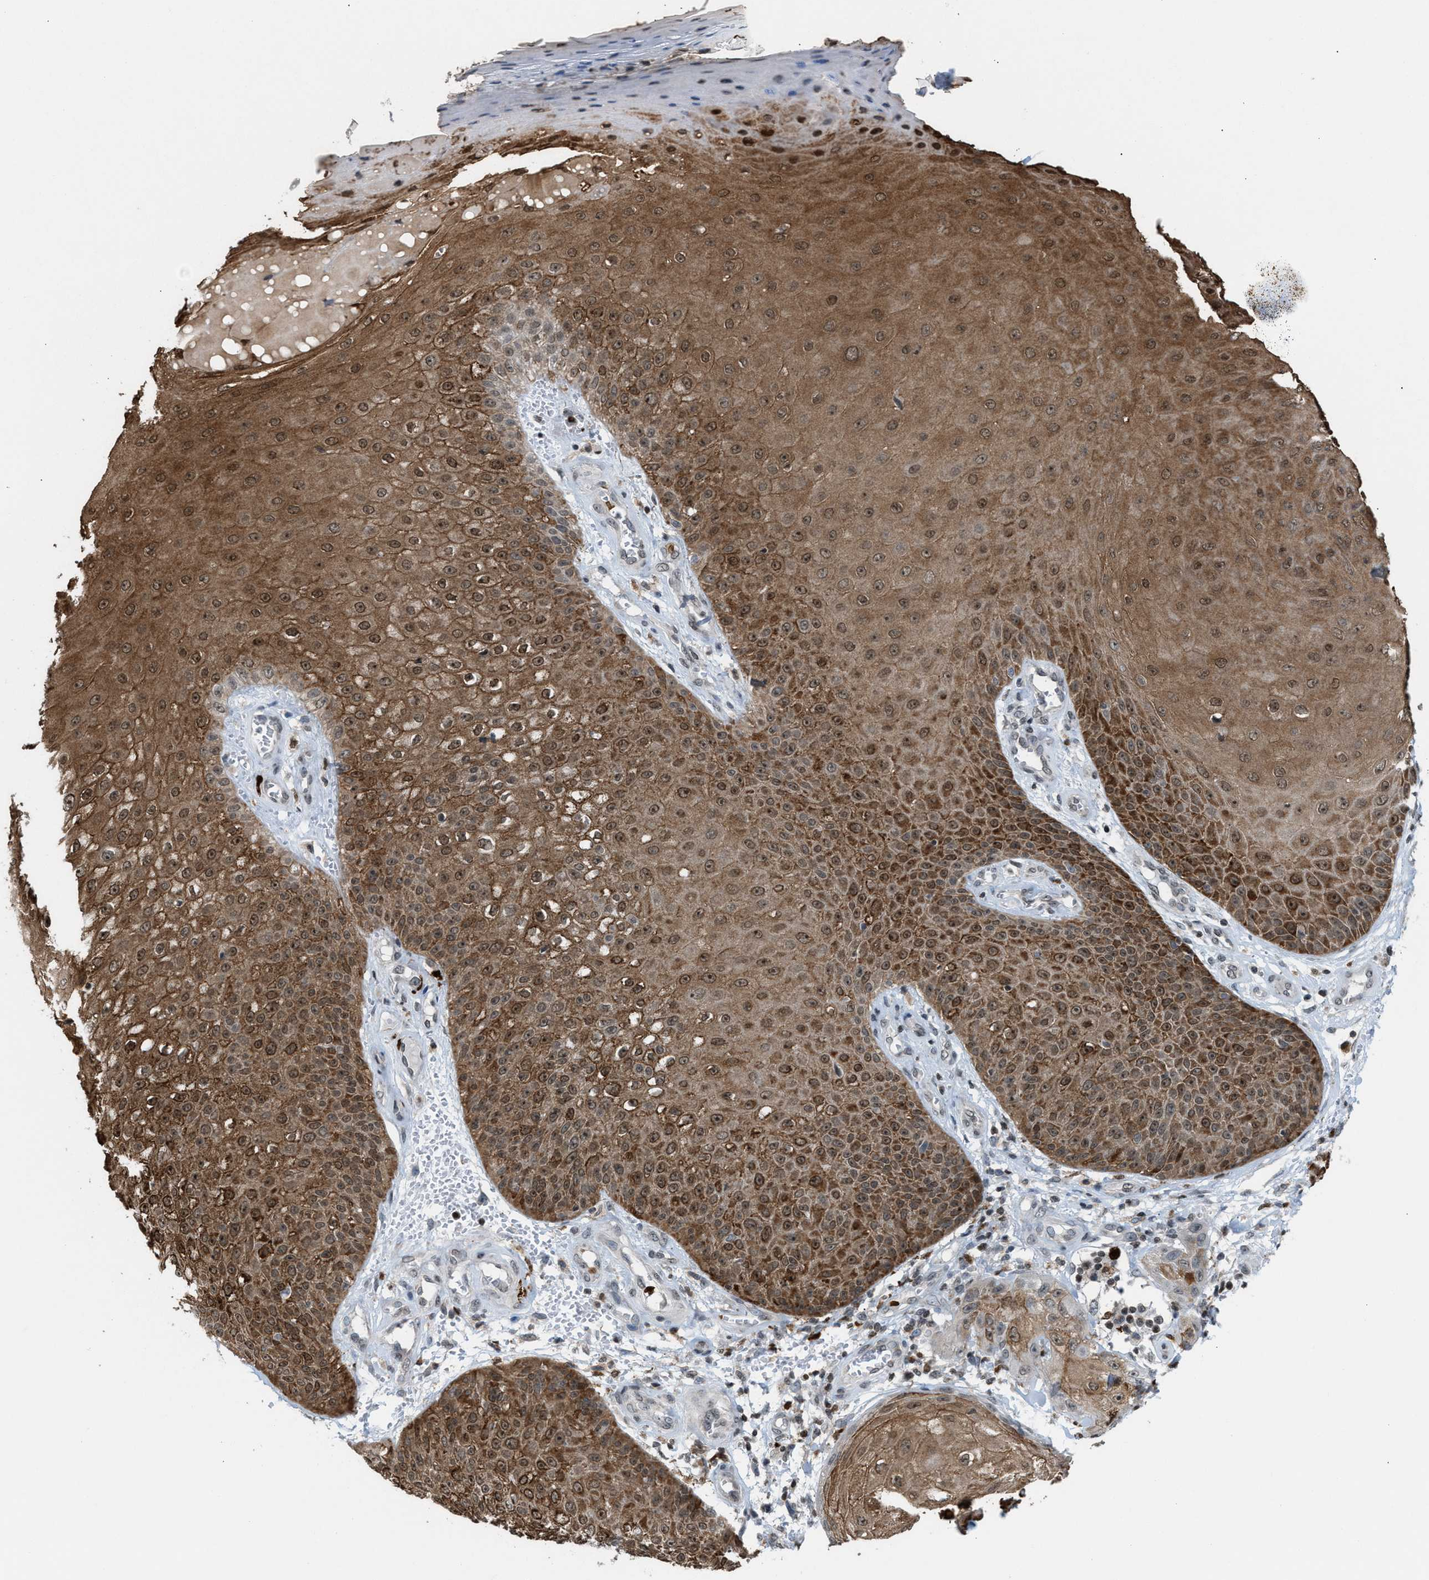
{"staining": {"intensity": "moderate", "quantity": "25%-75%", "location": "cytoplasmic/membranous,nuclear"}, "tissue": "skin cancer", "cell_type": "Tumor cells", "image_type": "cancer", "snomed": [{"axis": "morphology", "description": "Squamous cell carcinoma, NOS"}, {"axis": "topography", "description": "Skin"}], "caption": "Skin cancer stained with IHC demonstrates moderate cytoplasmic/membranous and nuclear positivity in about 25%-75% of tumor cells.", "gene": "PRUNE2", "patient": {"sex": "male", "age": 74}}